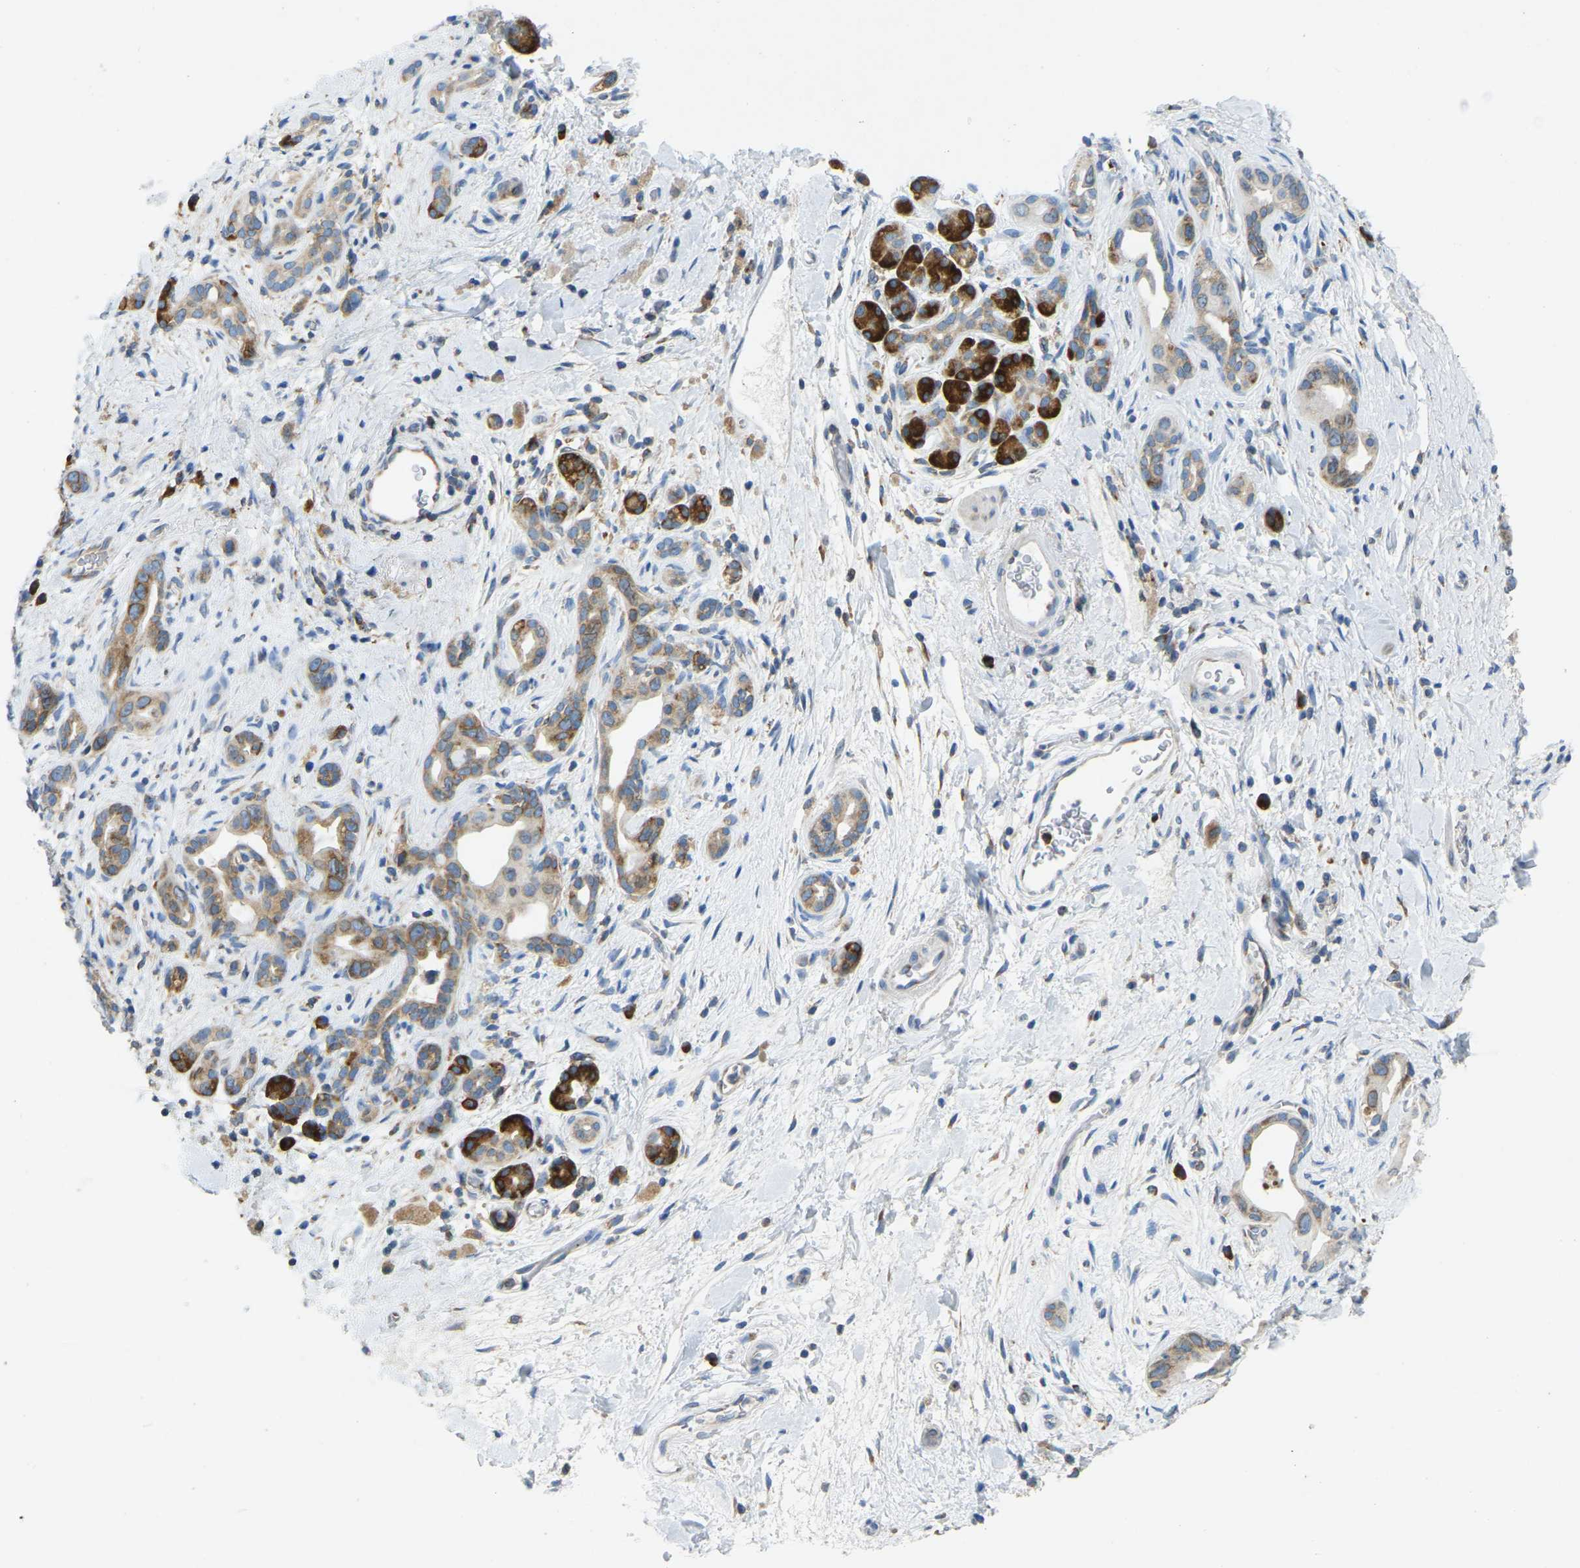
{"staining": {"intensity": "strong", "quantity": ">75%", "location": "cytoplasmic/membranous"}, "tissue": "pancreatic cancer", "cell_type": "Tumor cells", "image_type": "cancer", "snomed": [{"axis": "morphology", "description": "Adenocarcinoma, NOS"}, {"axis": "topography", "description": "Pancreas"}], "caption": "Approximately >75% of tumor cells in human pancreatic cancer (adenocarcinoma) reveal strong cytoplasmic/membranous protein positivity as visualized by brown immunohistochemical staining.", "gene": "SND1", "patient": {"sex": "male", "age": 55}}